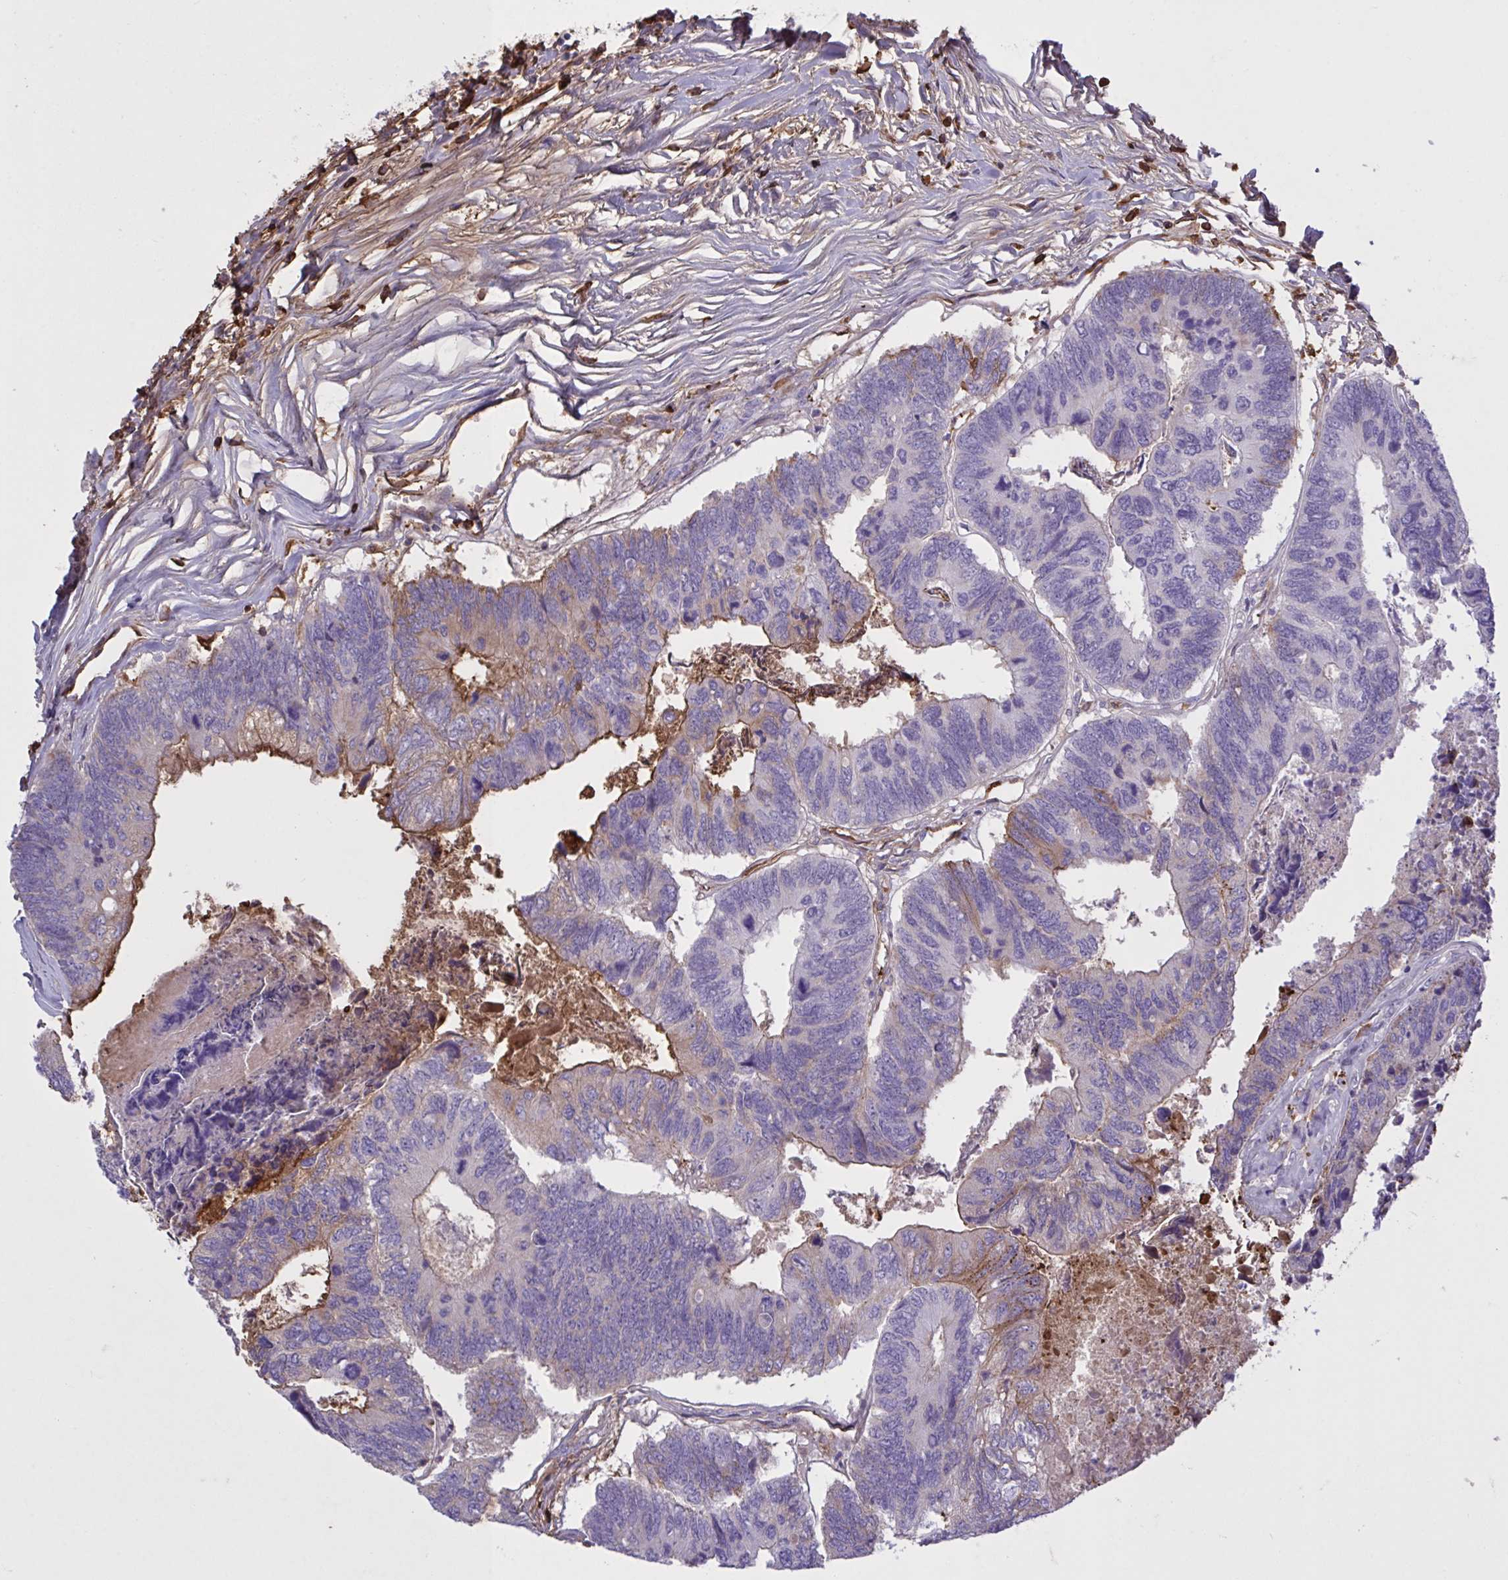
{"staining": {"intensity": "moderate", "quantity": "<25%", "location": "cytoplasmic/membranous"}, "tissue": "colorectal cancer", "cell_type": "Tumor cells", "image_type": "cancer", "snomed": [{"axis": "morphology", "description": "Adenocarcinoma, NOS"}, {"axis": "topography", "description": "Colon"}], "caption": "Tumor cells demonstrate moderate cytoplasmic/membranous positivity in approximately <25% of cells in colorectal adenocarcinoma.", "gene": "IL1R1", "patient": {"sex": "female", "age": 67}}